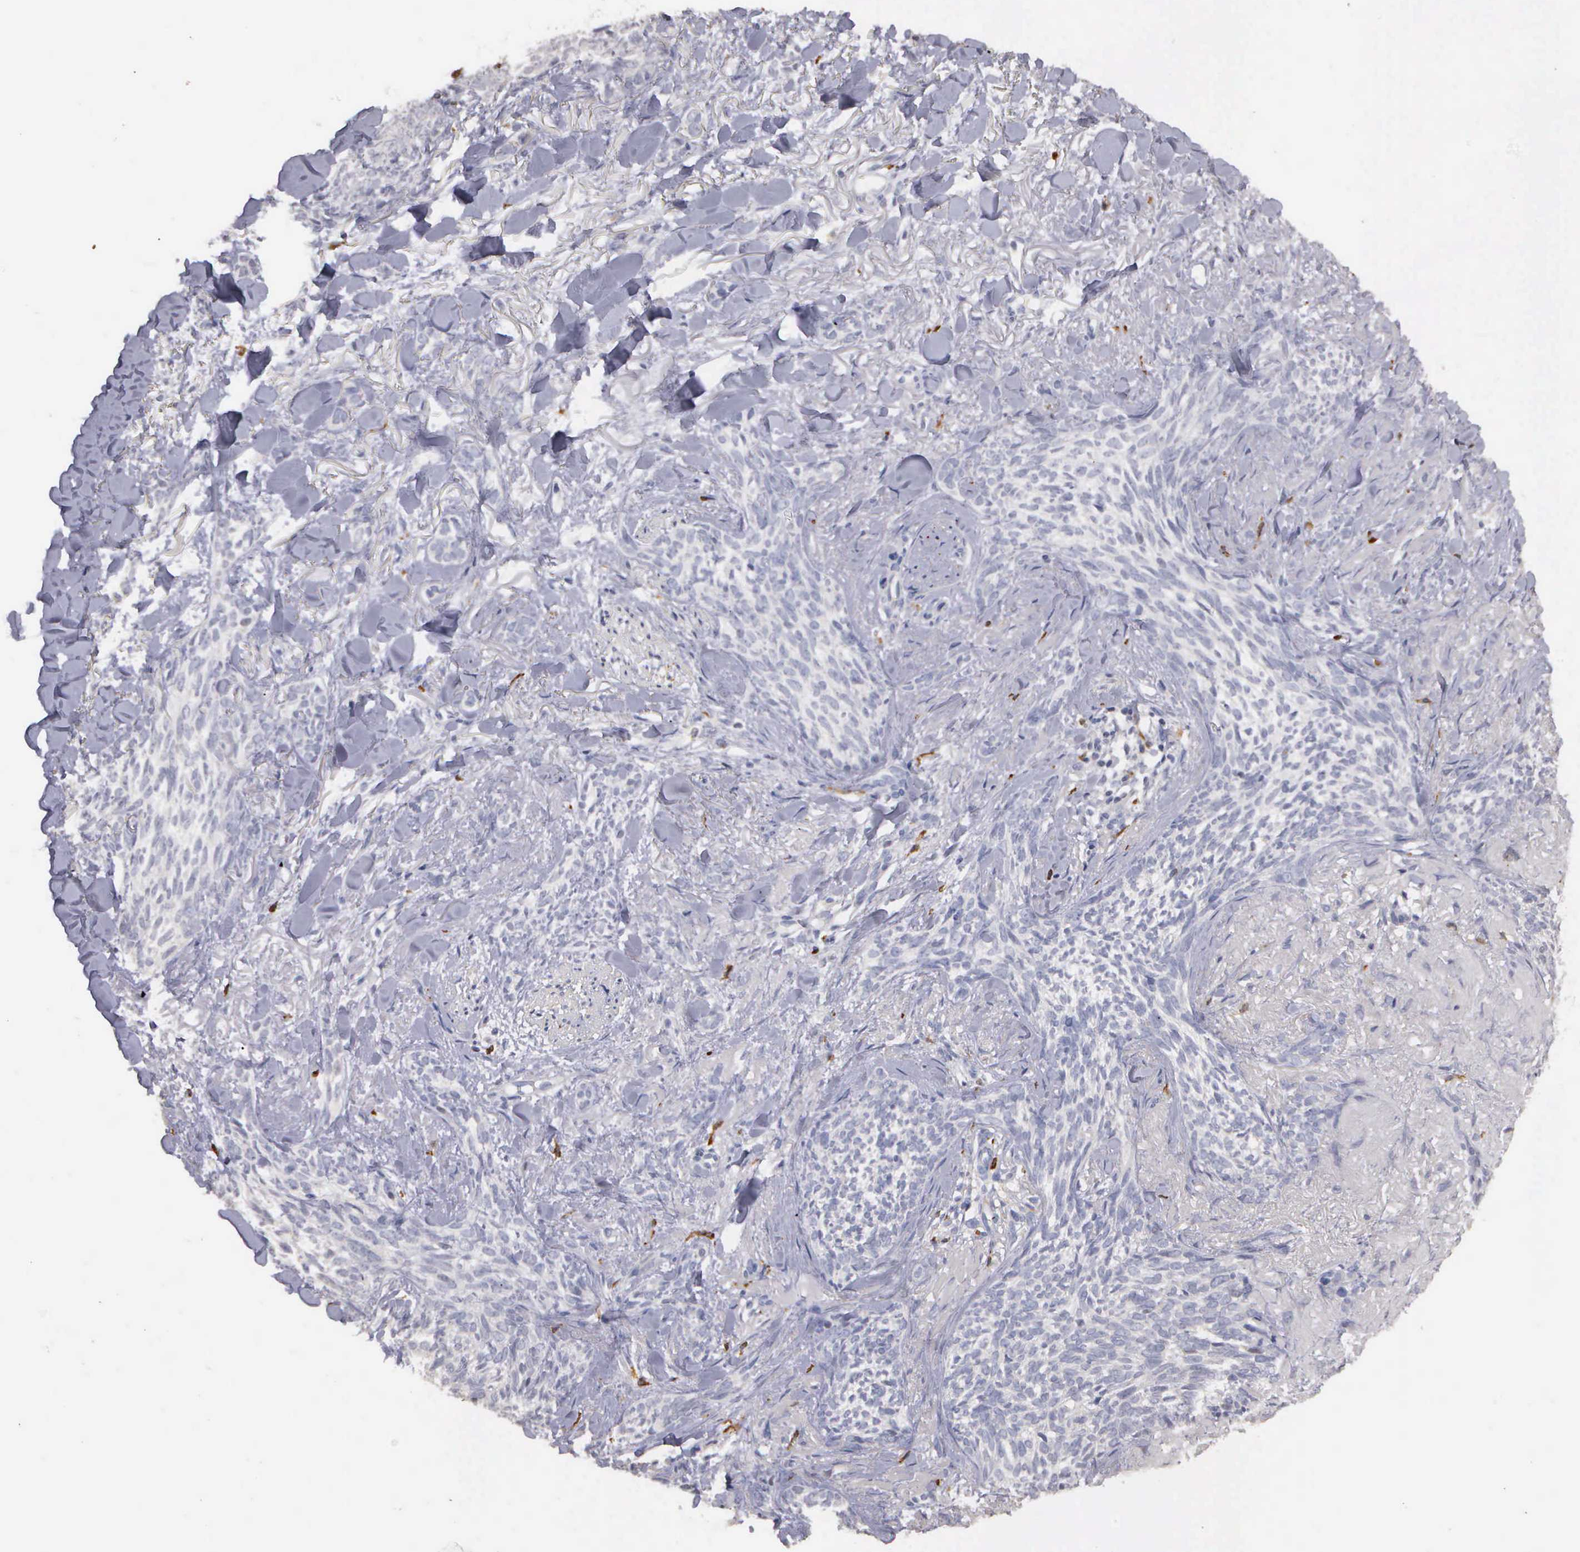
{"staining": {"intensity": "negative", "quantity": "none", "location": "none"}, "tissue": "skin cancer", "cell_type": "Tumor cells", "image_type": "cancer", "snomed": [{"axis": "morphology", "description": "Basal cell carcinoma"}, {"axis": "topography", "description": "Skin"}], "caption": "There is no significant expression in tumor cells of skin basal cell carcinoma.", "gene": "ENO3", "patient": {"sex": "female", "age": 81}}